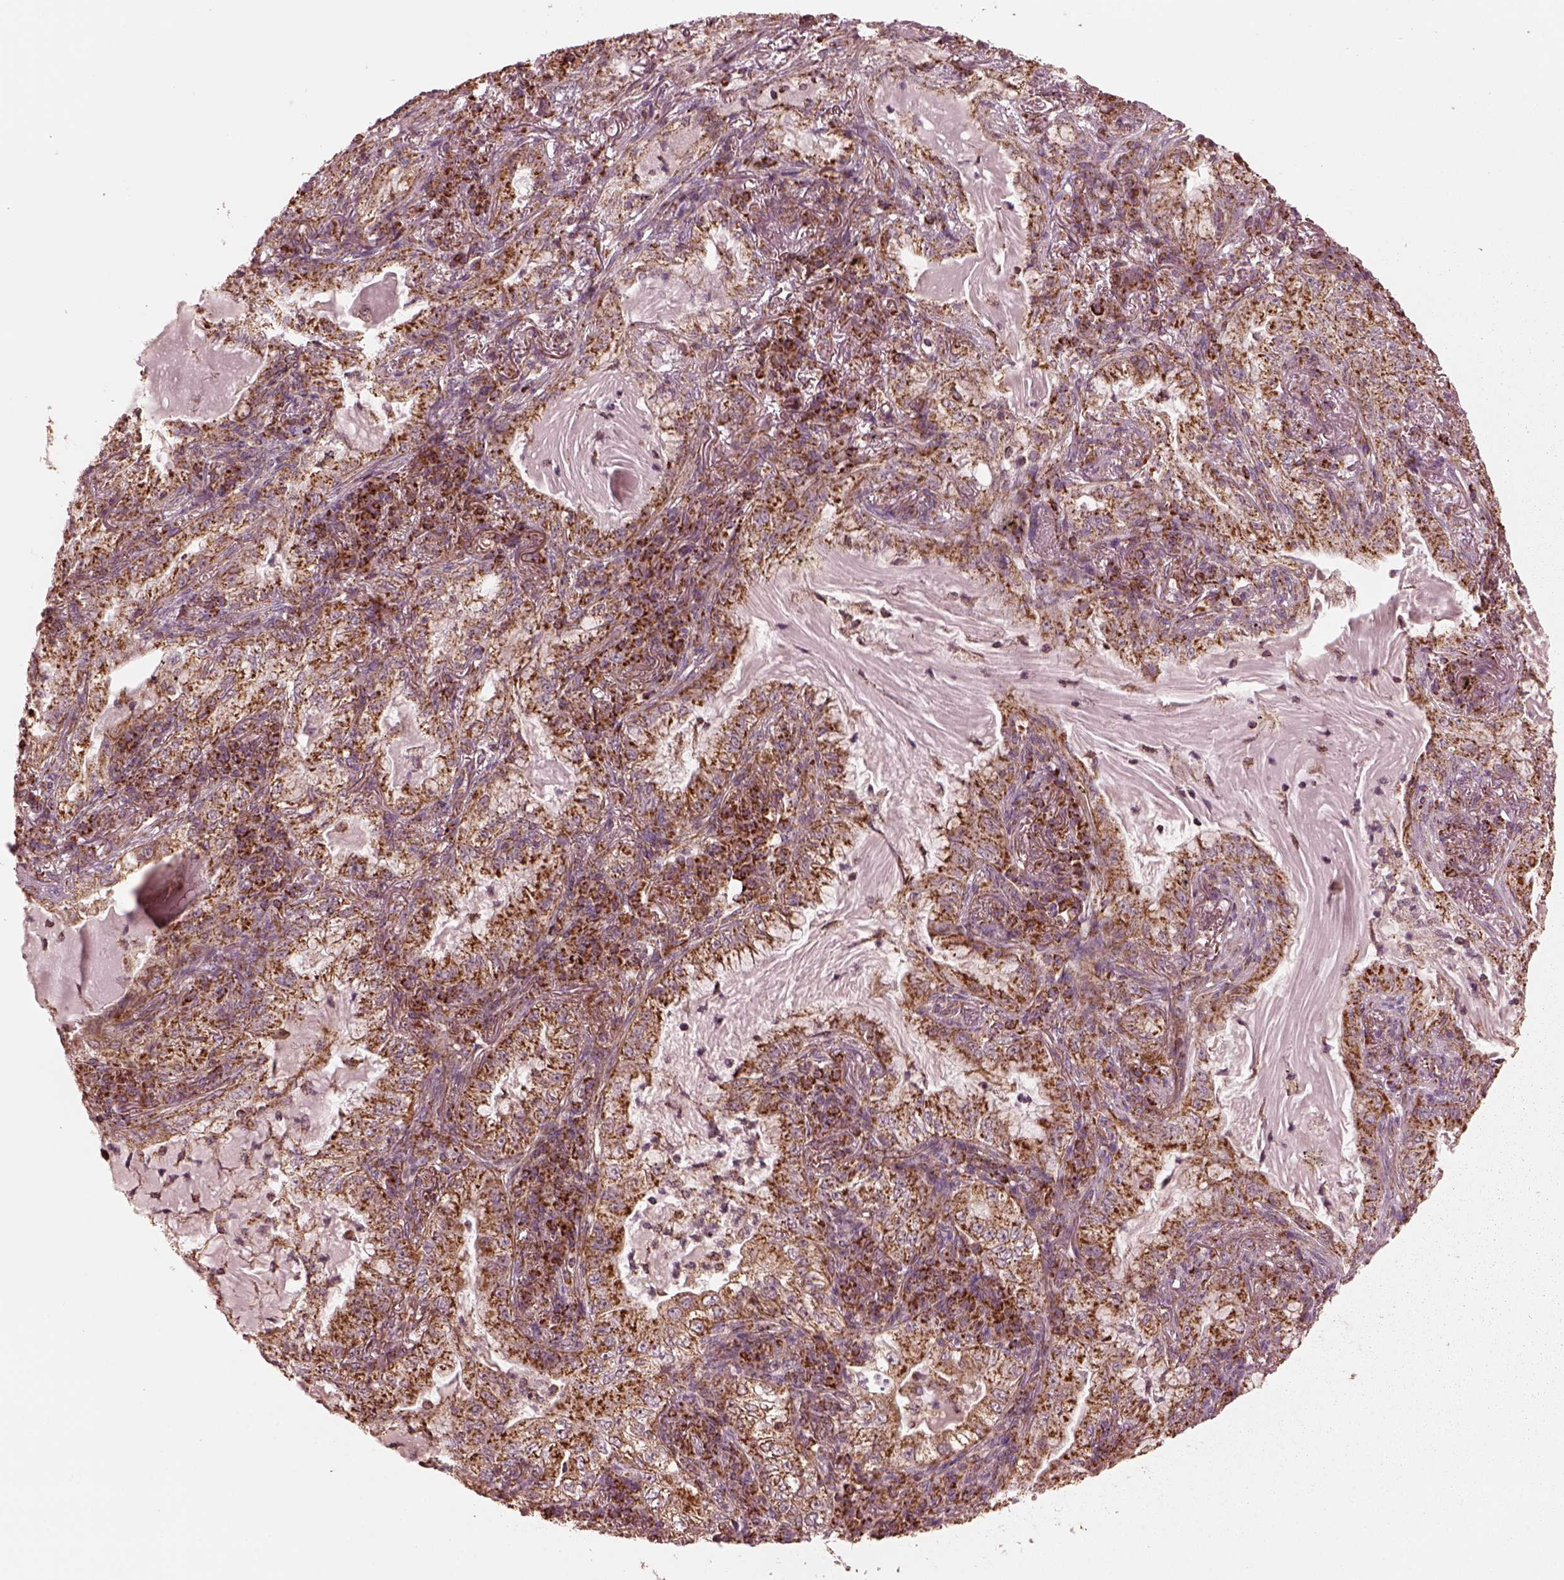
{"staining": {"intensity": "strong", "quantity": "25%-75%", "location": "cytoplasmic/membranous"}, "tissue": "lung cancer", "cell_type": "Tumor cells", "image_type": "cancer", "snomed": [{"axis": "morphology", "description": "Adenocarcinoma, NOS"}, {"axis": "topography", "description": "Lung"}], "caption": "A histopathology image of human adenocarcinoma (lung) stained for a protein exhibits strong cytoplasmic/membranous brown staining in tumor cells.", "gene": "NDUFB10", "patient": {"sex": "female", "age": 73}}